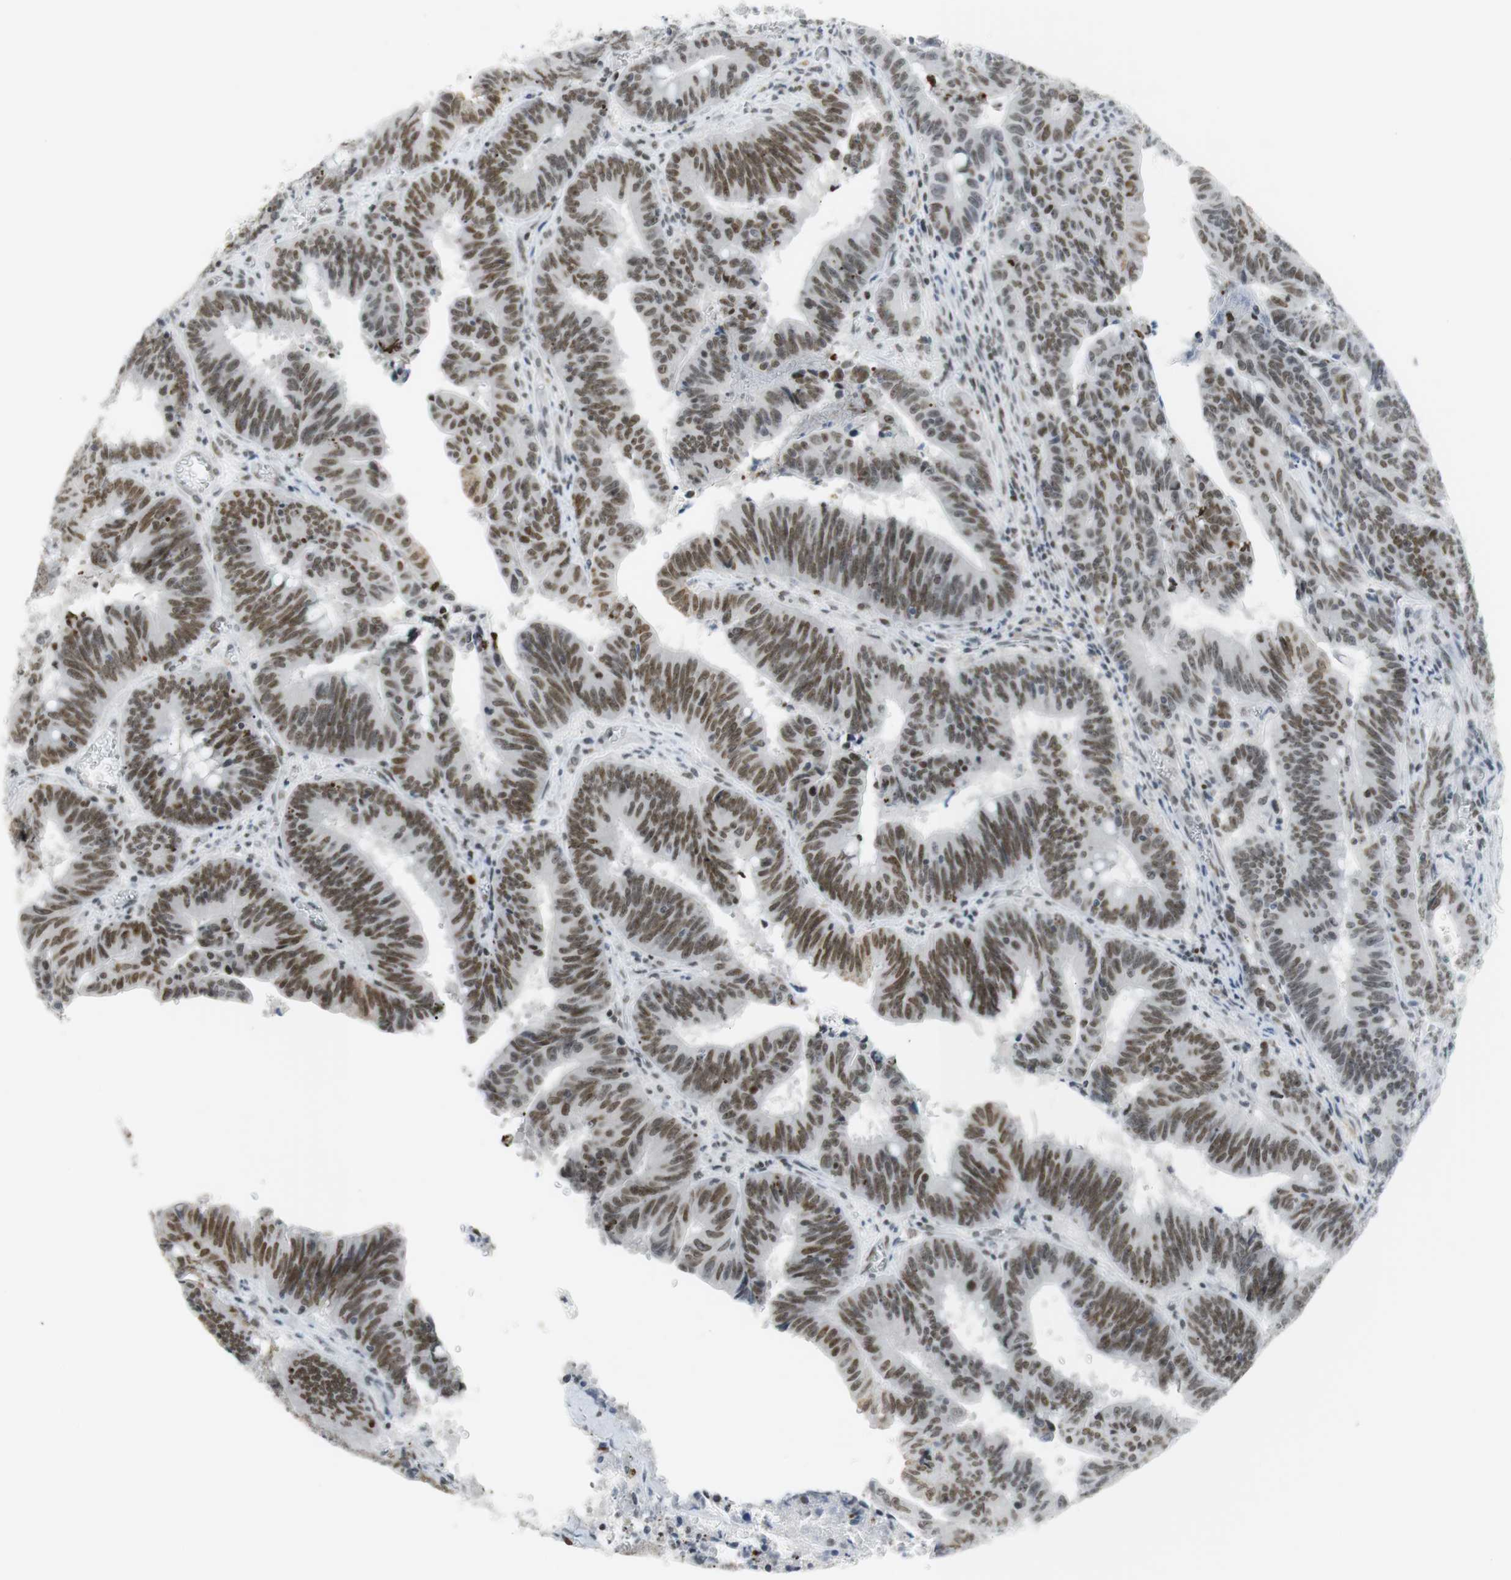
{"staining": {"intensity": "moderate", "quantity": ">75%", "location": "nuclear"}, "tissue": "colorectal cancer", "cell_type": "Tumor cells", "image_type": "cancer", "snomed": [{"axis": "morphology", "description": "Adenocarcinoma, NOS"}, {"axis": "topography", "description": "Colon"}], "caption": "Colorectal cancer (adenocarcinoma) was stained to show a protein in brown. There is medium levels of moderate nuclear positivity in about >75% of tumor cells.", "gene": "BMI1", "patient": {"sex": "male", "age": 45}}